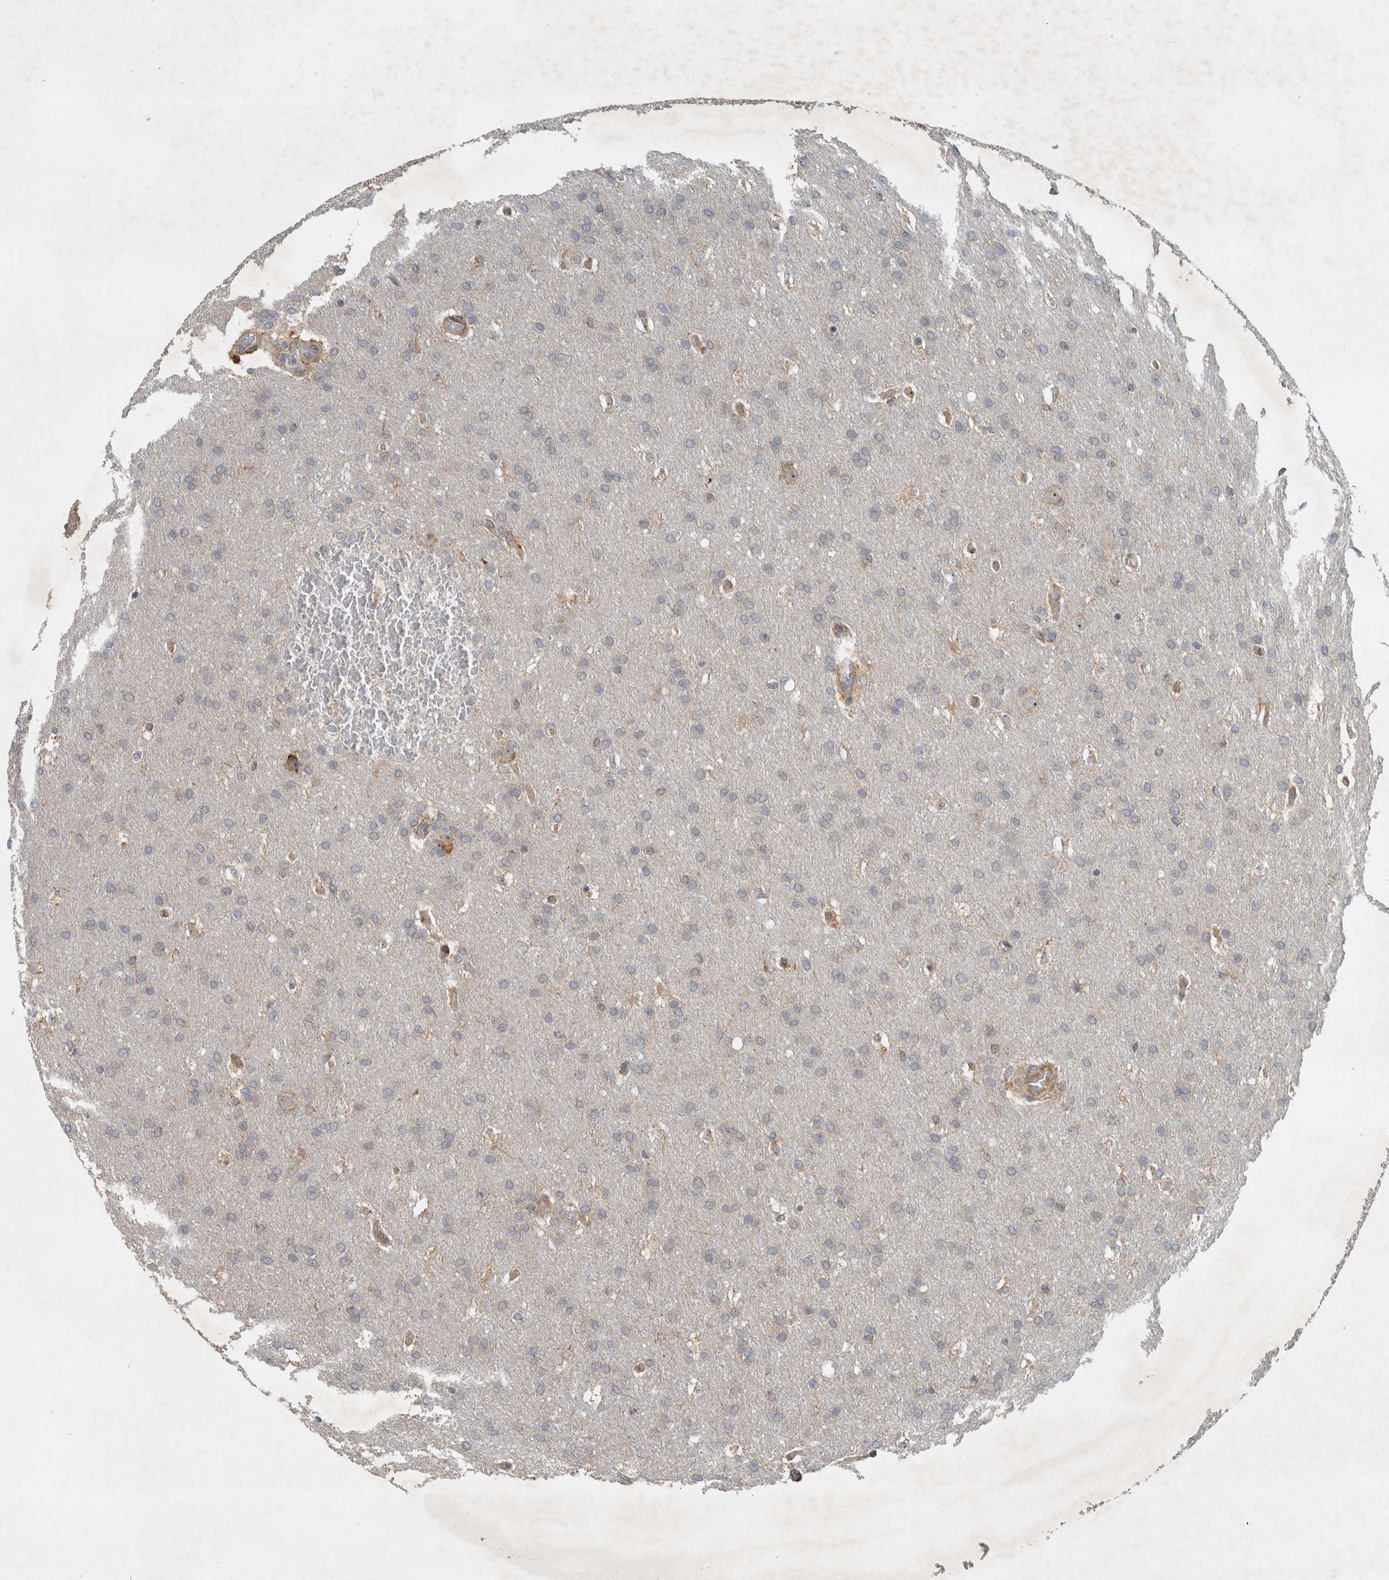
{"staining": {"intensity": "negative", "quantity": "none", "location": "none"}, "tissue": "glioma", "cell_type": "Tumor cells", "image_type": "cancer", "snomed": [{"axis": "morphology", "description": "Glioma, malignant, Low grade"}, {"axis": "topography", "description": "Brain"}], "caption": "This is a histopathology image of immunohistochemistry (IHC) staining of malignant glioma (low-grade), which shows no staining in tumor cells.", "gene": "GPR137B", "patient": {"sex": "female", "age": 37}}